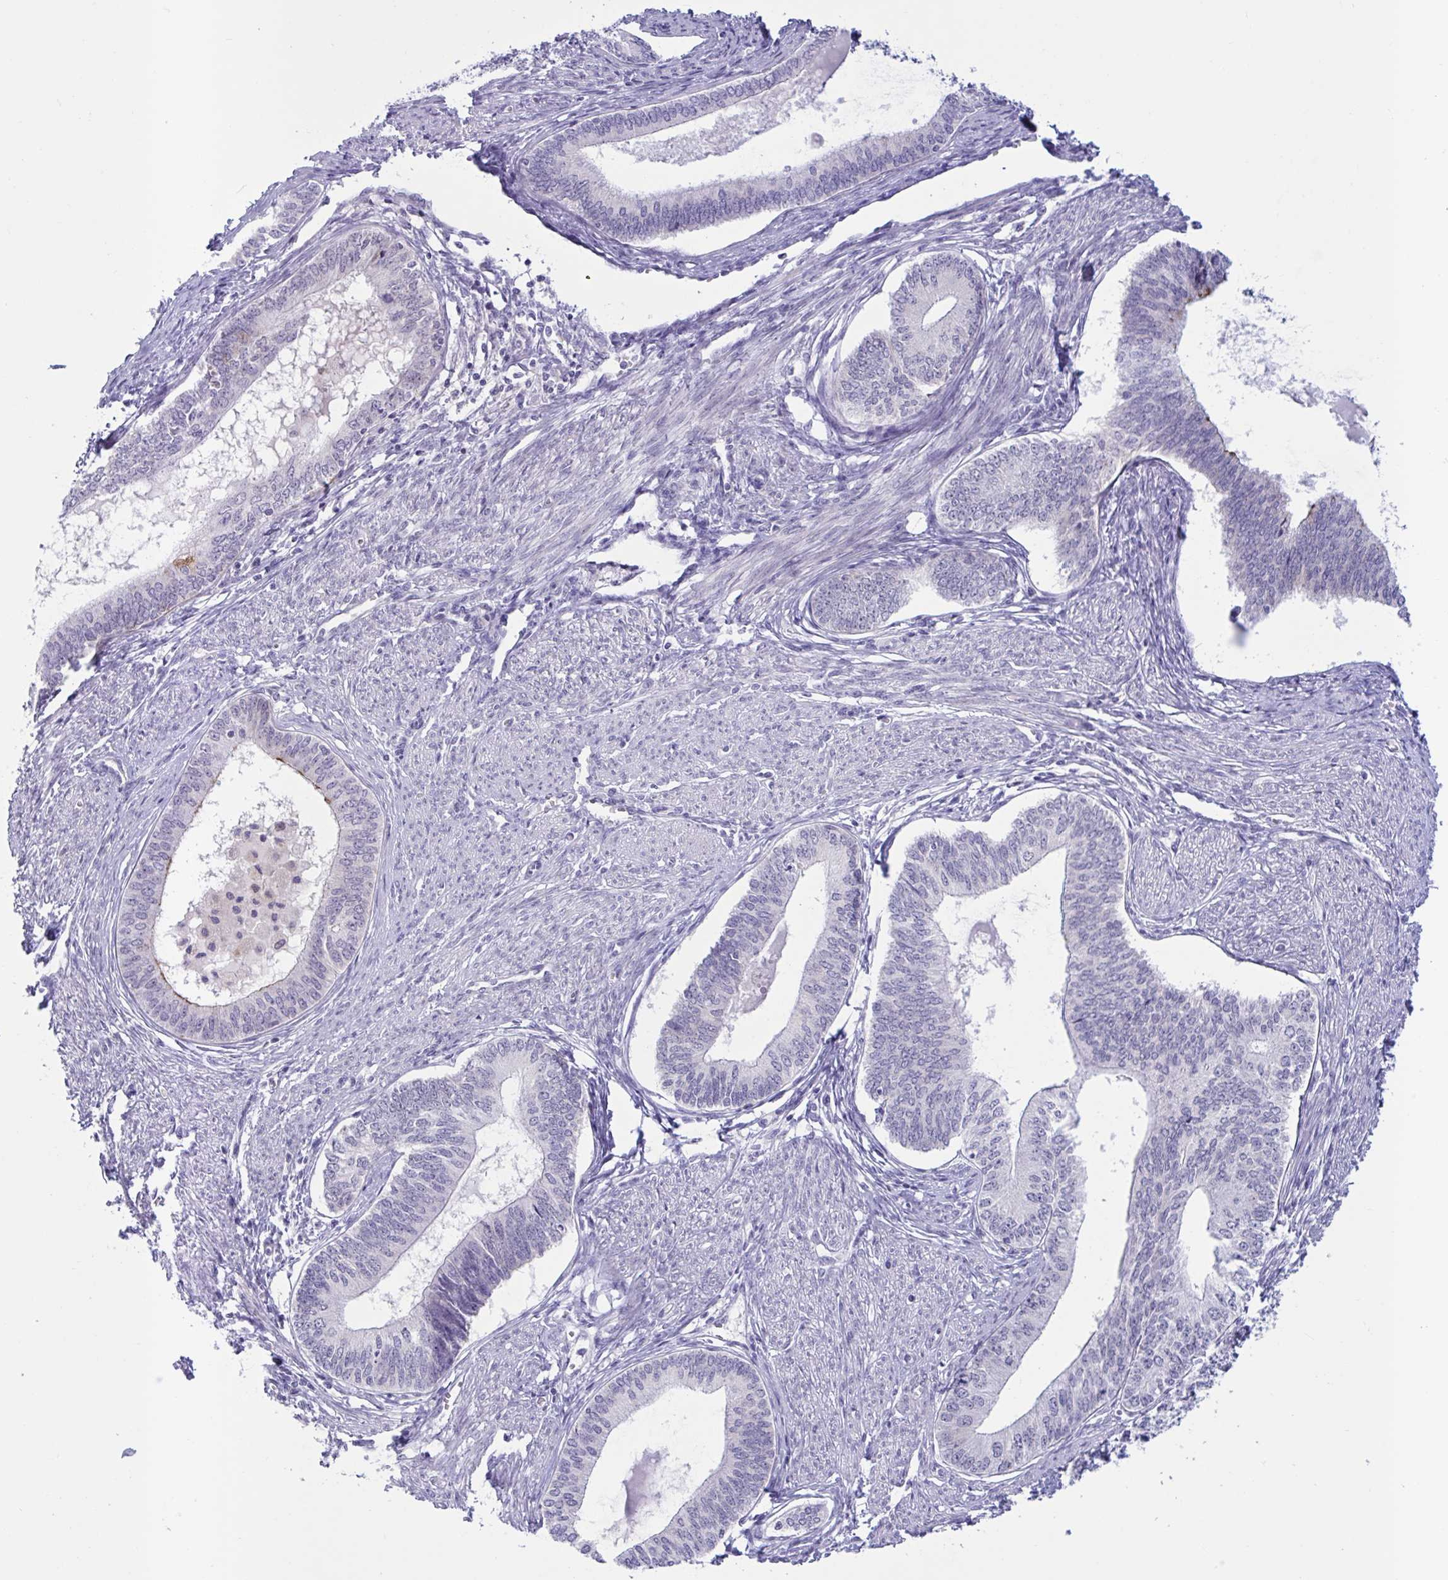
{"staining": {"intensity": "negative", "quantity": "none", "location": "none"}, "tissue": "endometrial cancer", "cell_type": "Tumor cells", "image_type": "cancer", "snomed": [{"axis": "morphology", "description": "Adenocarcinoma, NOS"}, {"axis": "topography", "description": "Endometrium"}], "caption": "DAB immunohistochemical staining of endometrial cancer reveals no significant expression in tumor cells.", "gene": "DOCK11", "patient": {"sex": "female", "age": 68}}